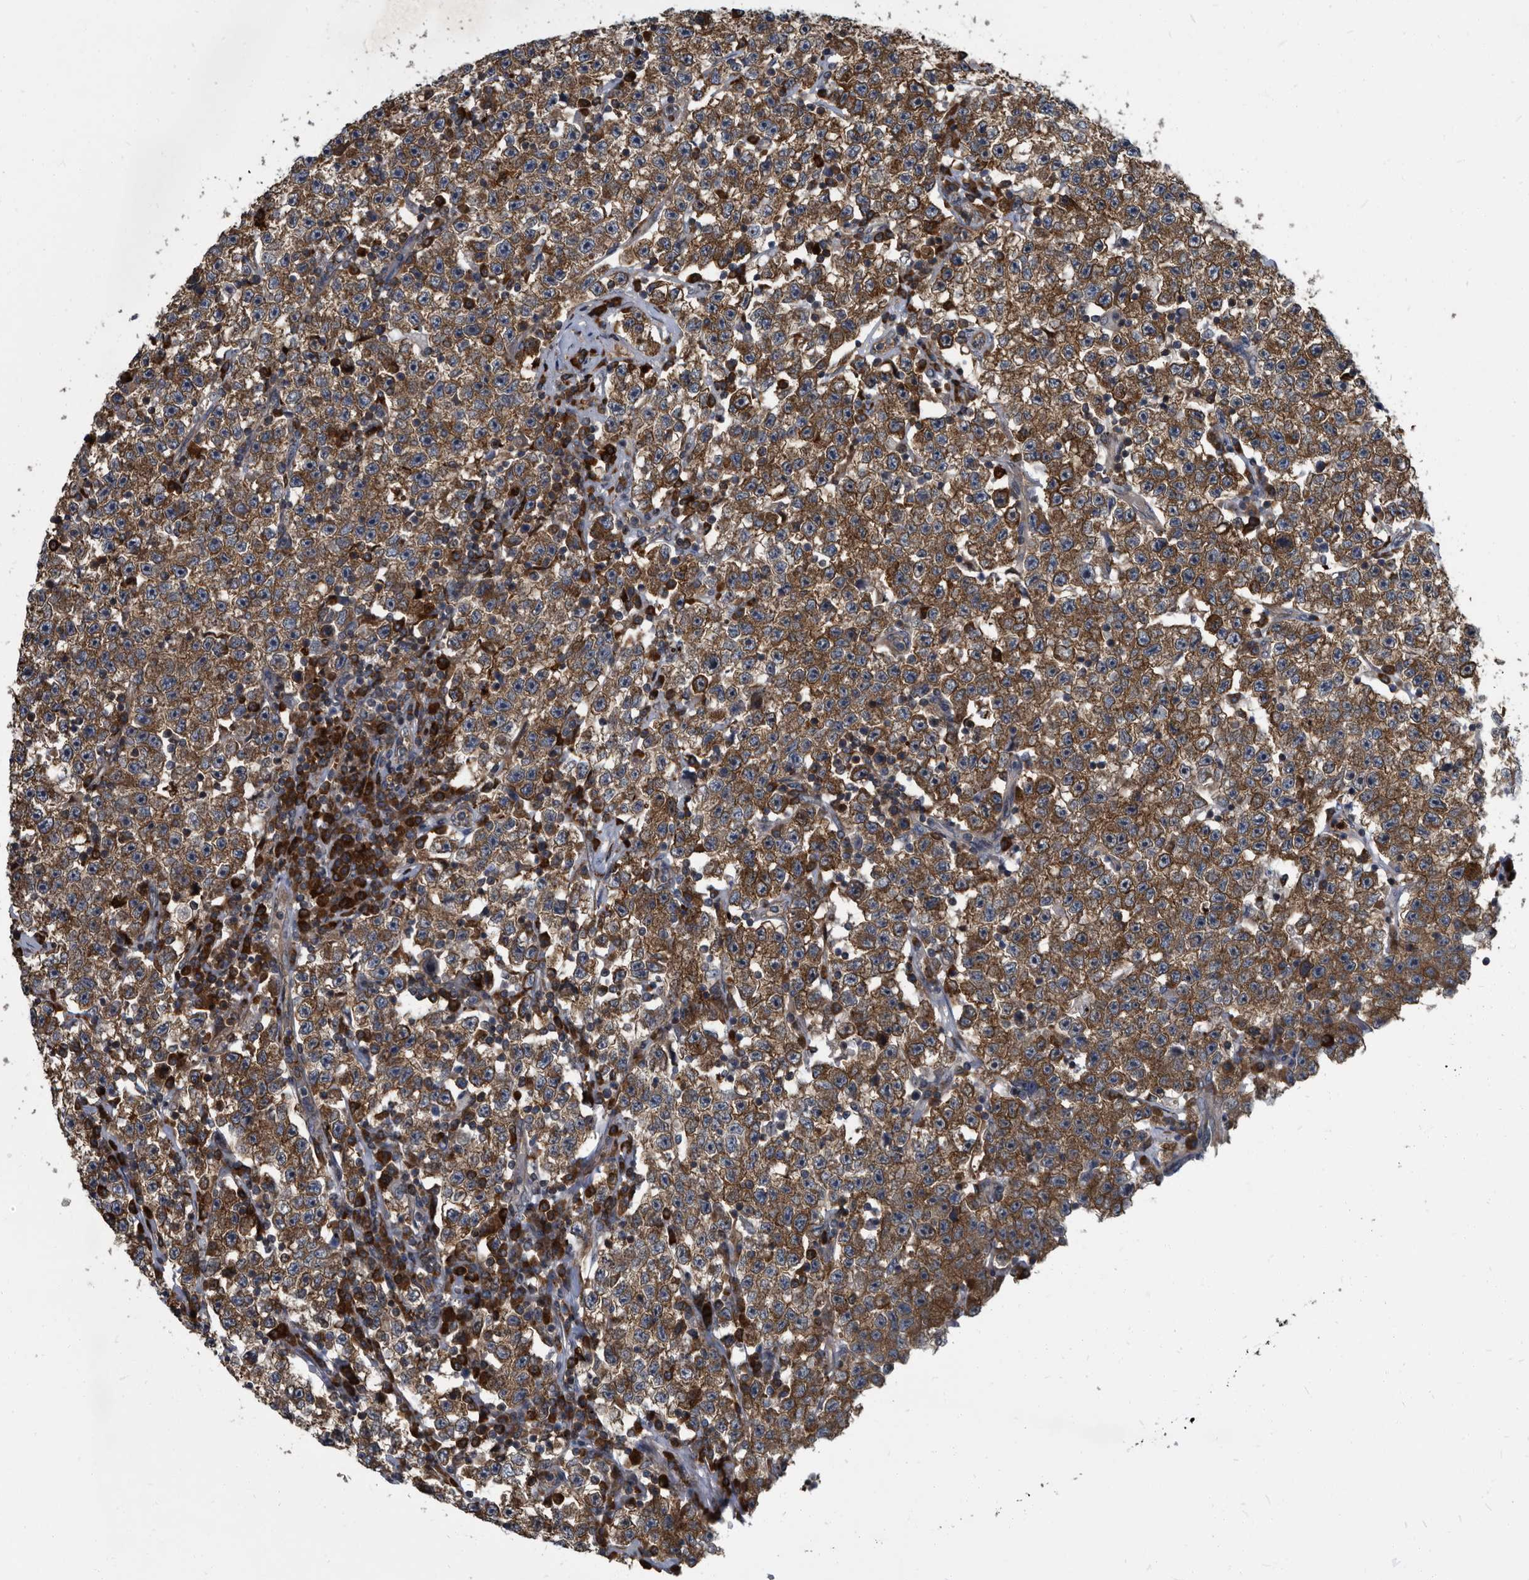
{"staining": {"intensity": "strong", "quantity": ">75%", "location": "cytoplasmic/membranous"}, "tissue": "testis cancer", "cell_type": "Tumor cells", "image_type": "cancer", "snomed": [{"axis": "morphology", "description": "Seminoma, NOS"}, {"axis": "topography", "description": "Testis"}], "caption": "Strong cytoplasmic/membranous positivity is appreciated in approximately >75% of tumor cells in testis cancer.", "gene": "CDV3", "patient": {"sex": "male", "age": 22}}